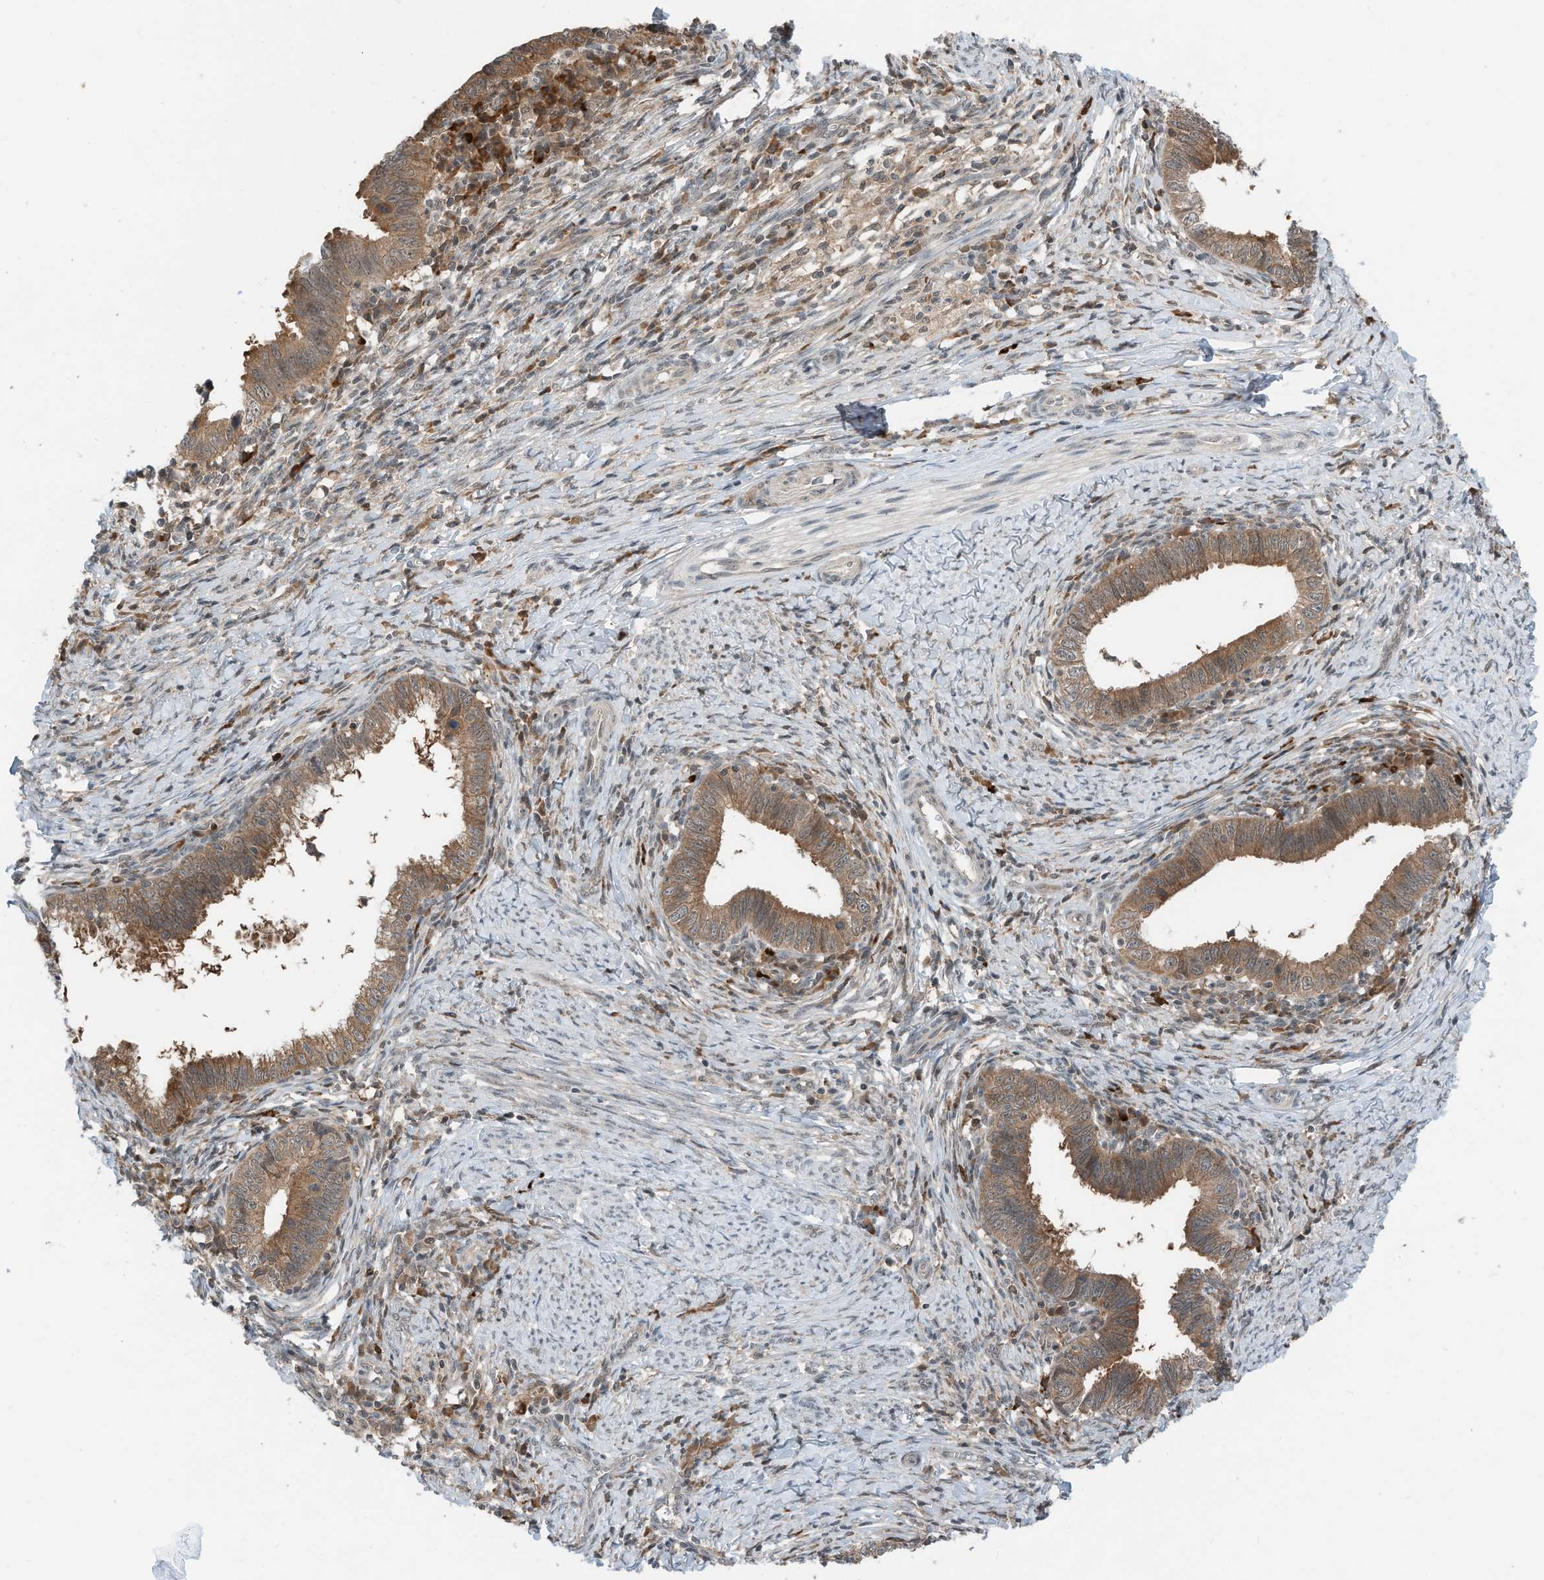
{"staining": {"intensity": "moderate", "quantity": ">75%", "location": "cytoplasmic/membranous"}, "tissue": "cervical cancer", "cell_type": "Tumor cells", "image_type": "cancer", "snomed": [{"axis": "morphology", "description": "Adenocarcinoma, NOS"}, {"axis": "topography", "description": "Cervix"}], "caption": "Moderate cytoplasmic/membranous staining for a protein is seen in approximately >75% of tumor cells of adenocarcinoma (cervical) using immunohistochemistry.", "gene": "RMND1", "patient": {"sex": "female", "age": 36}}